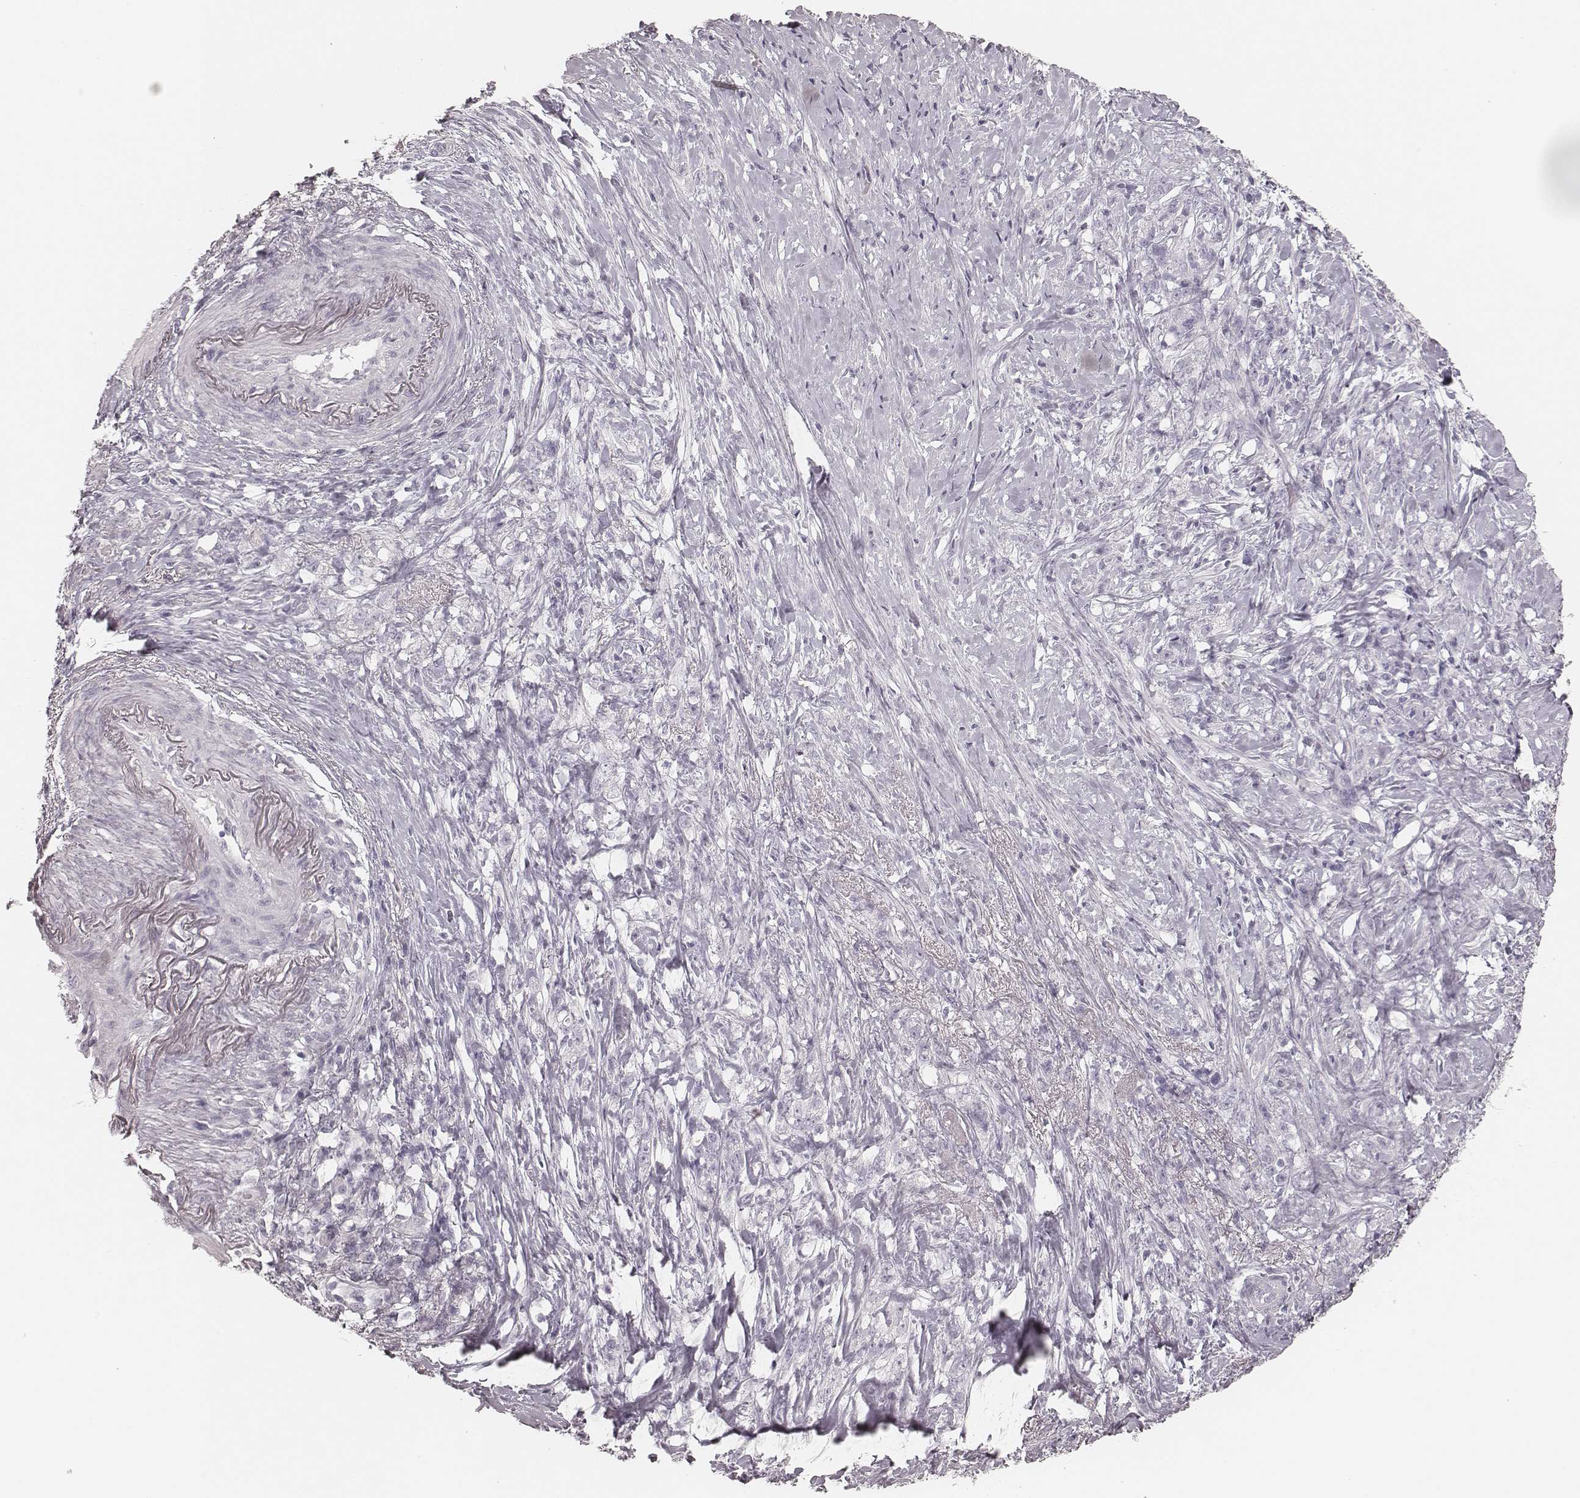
{"staining": {"intensity": "negative", "quantity": "none", "location": "none"}, "tissue": "stomach cancer", "cell_type": "Tumor cells", "image_type": "cancer", "snomed": [{"axis": "morphology", "description": "Adenocarcinoma, NOS"}, {"axis": "topography", "description": "Stomach, lower"}], "caption": "Immunohistochemistry photomicrograph of neoplastic tissue: adenocarcinoma (stomach) stained with DAB exhibits no significant protein positivity in tumor cells.", "gene": "KRT72", "patient": {"sex": "male", "age": 88}}